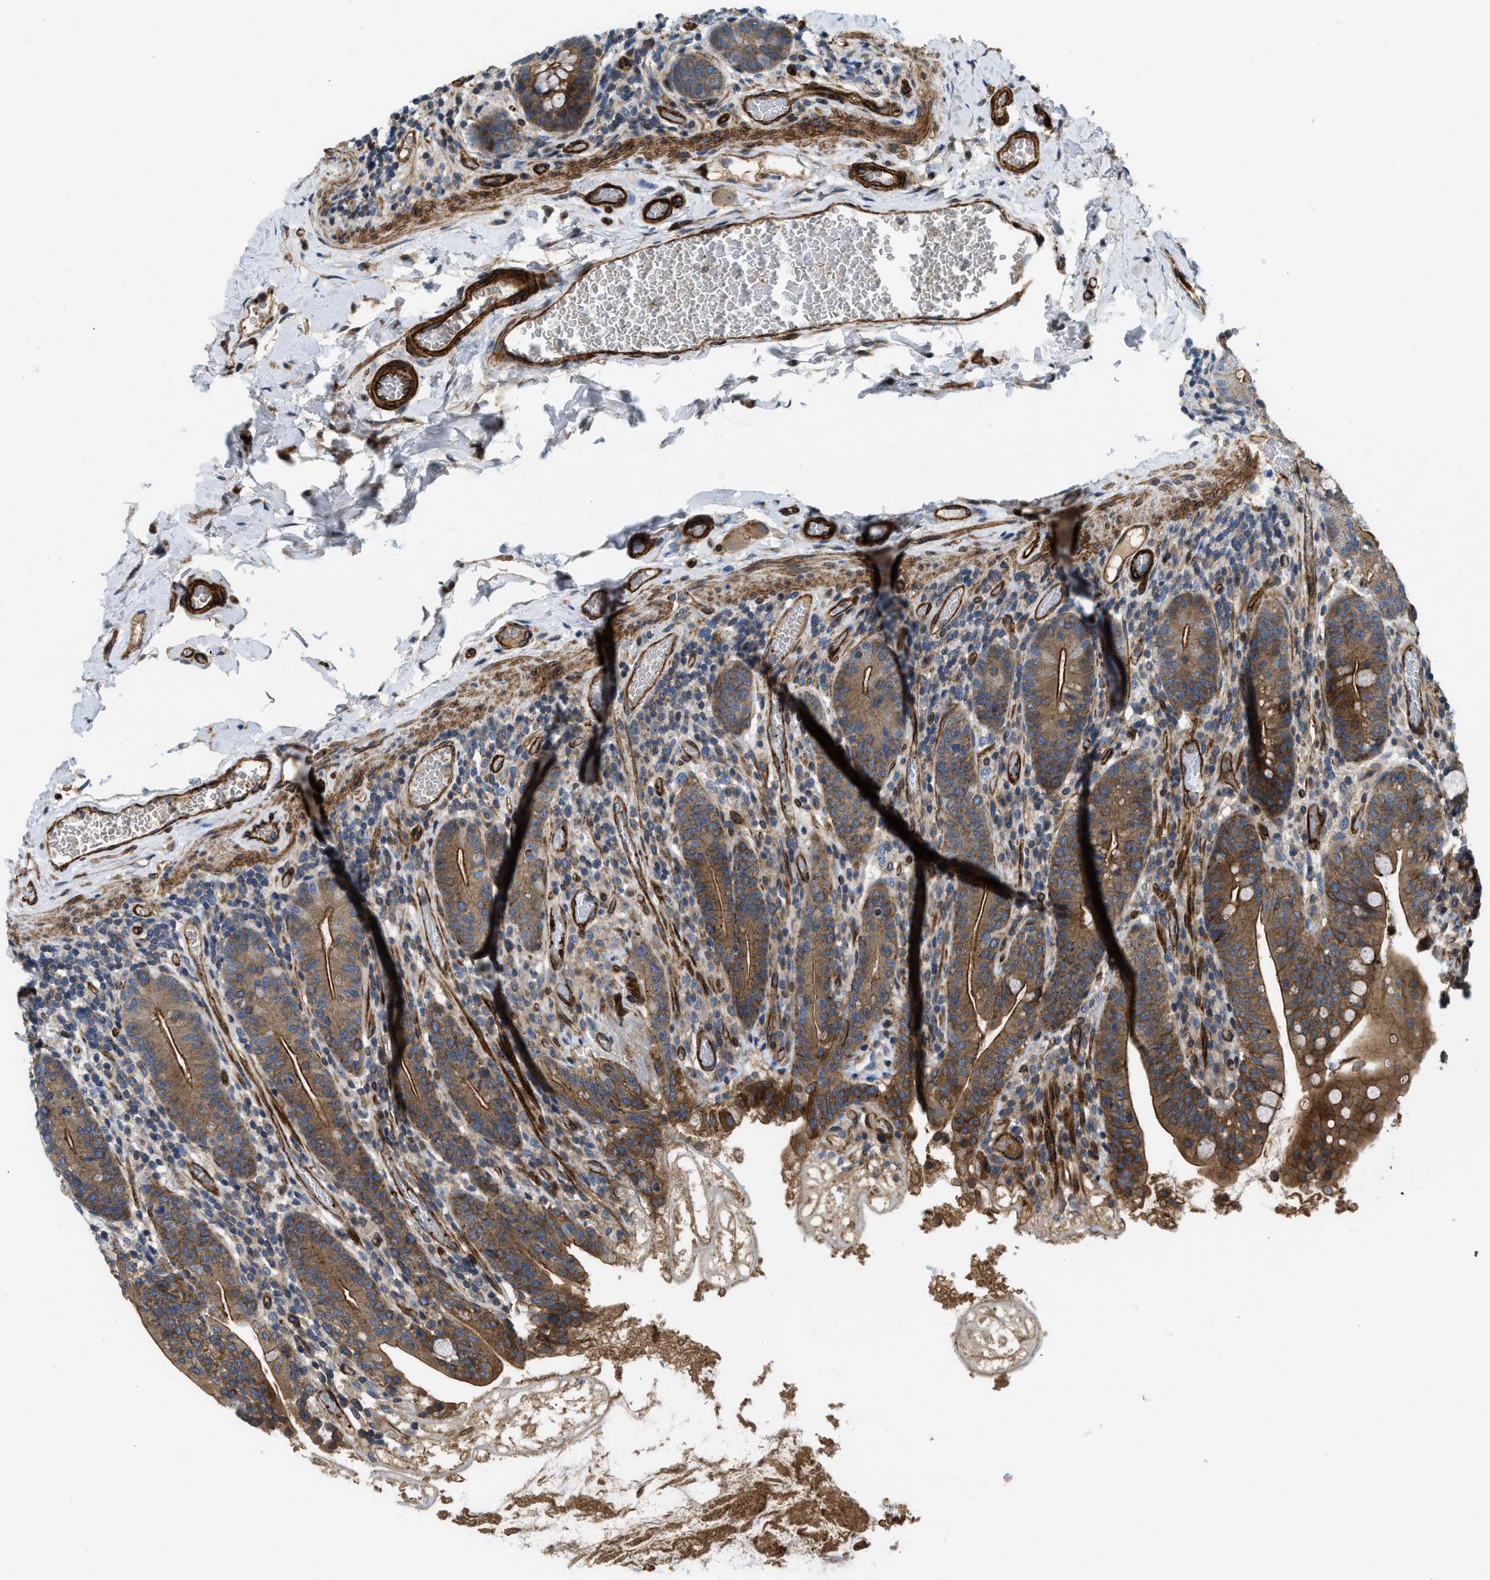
{"staining": {"intensity": "strong", "quantity": ">75%", "location": "cytoplasmic/membranous"}, "tissue": "small intestine", "cell_type": "Glandular cells", "image_type": "normal", "snomed": [{"axis": "morphology", "description": "Normal tissue, NOS"}, {"axis": "topography", "description": "Small intestine"}], "caption": "Unremarkable small intestine displays strong cytoplasmic/membranous staining in approximately >75% of glandular cells The staining is performed using DAB brown chromogen to label protein expression. The nuclei are counter-stained blue using hematoxylin..", "gene": "NYNRIN", "patient": {"sex": "female", "age": 56}}